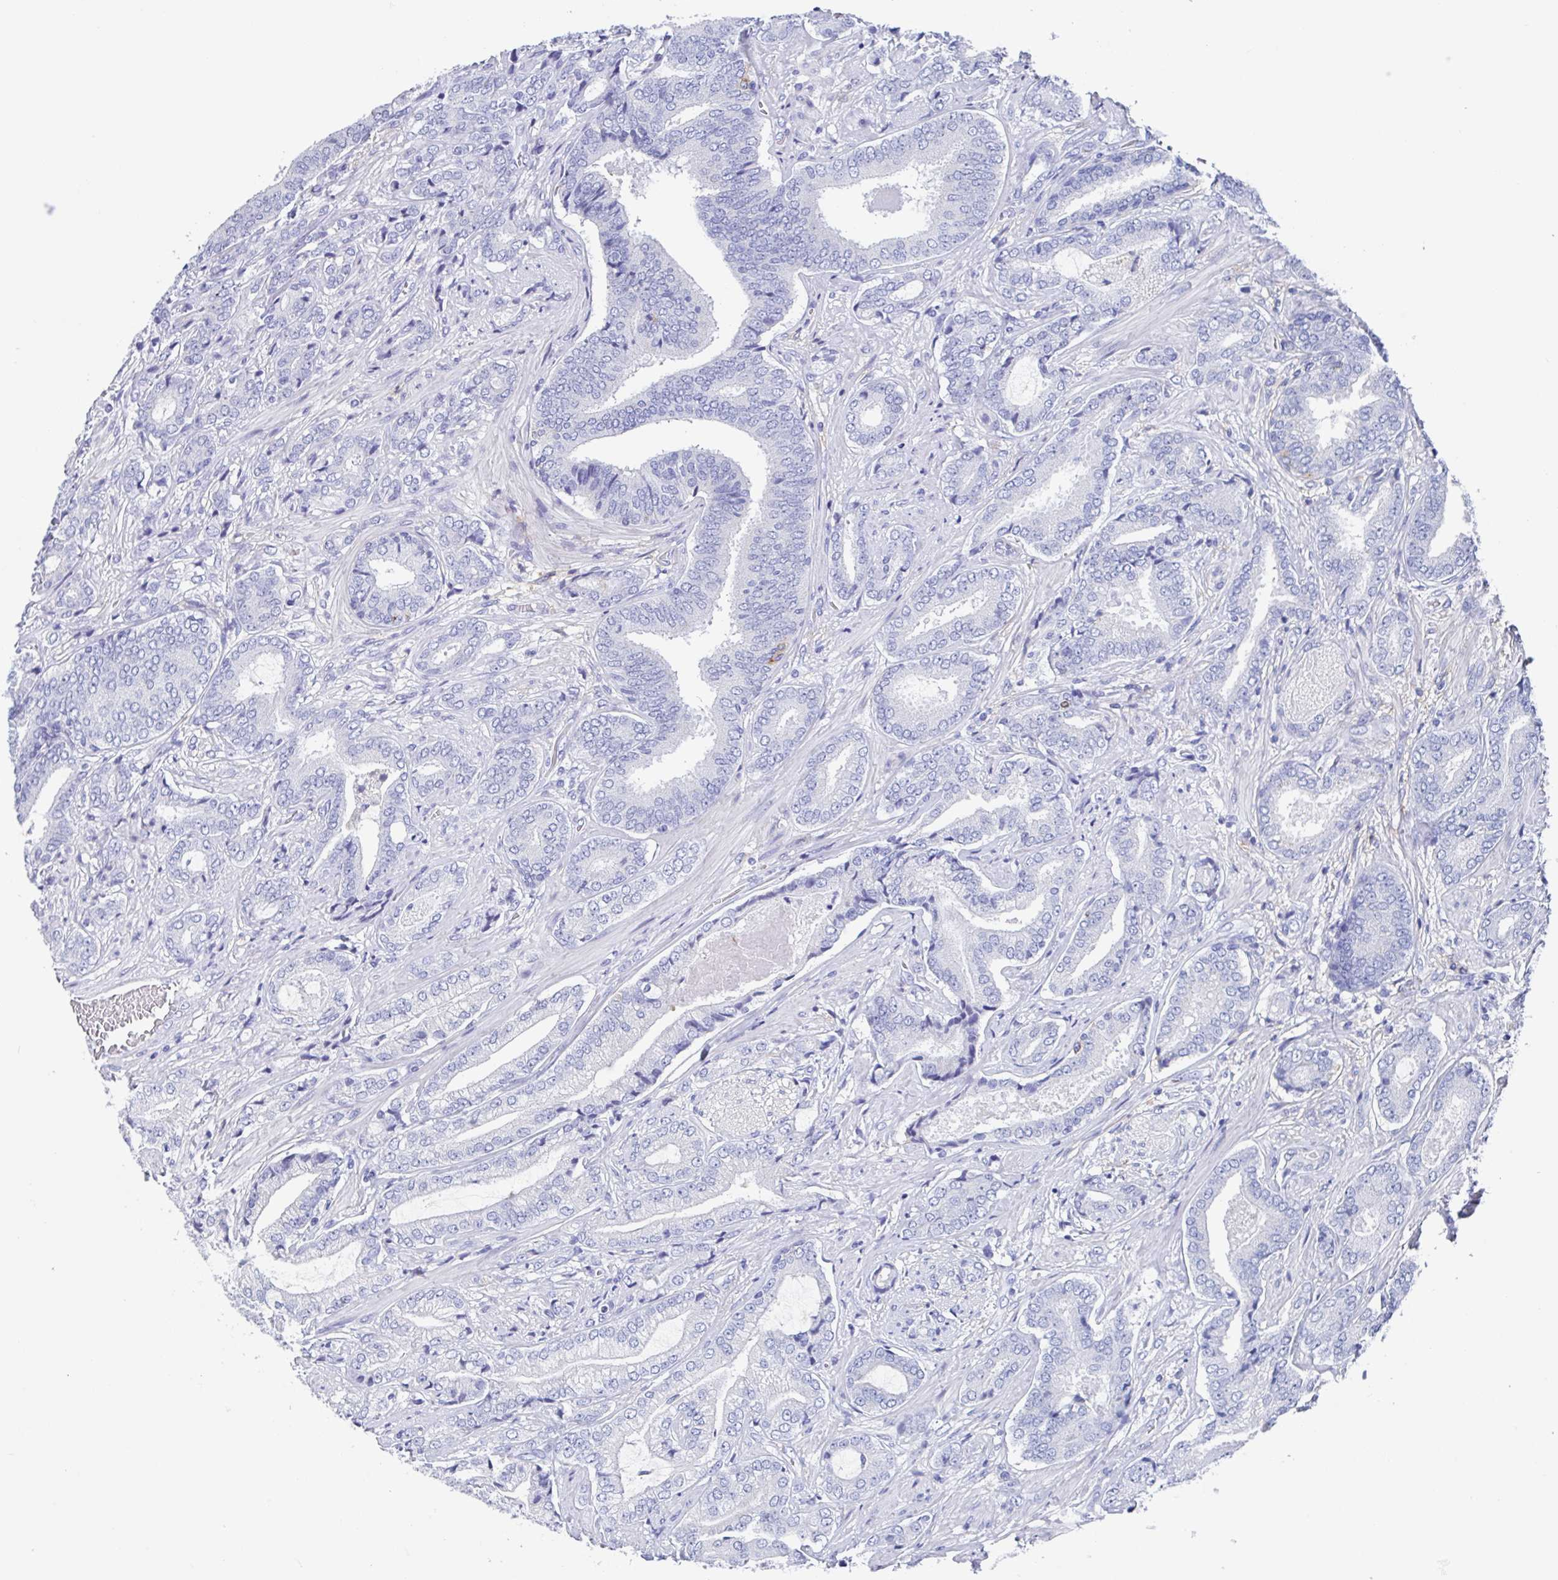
{"staining": {"intensity": "negative", "quantity": "none", "location": "none"}, "tissue": "prostate cancer", "cell_type": "Tumor cells", "image_type": "cancer", "snomed": [{"axis": "morphology", "description": "Adenocarcinoma, High grade"}, {"axis": "topography", "description": "Prostate"}], "caption": "This is a photomicrograph of IHC staining of prostate adenocarcinoma (high-grade), which shows no positivity in tumor cells. The staining is performed using DAB (3,3'-diaminobenzidine) brown chromogen with nuclei counter-stained in using hematoxylin.", "gene": "FCGR3A", "patient": {"sex": "male", "age": 62}}